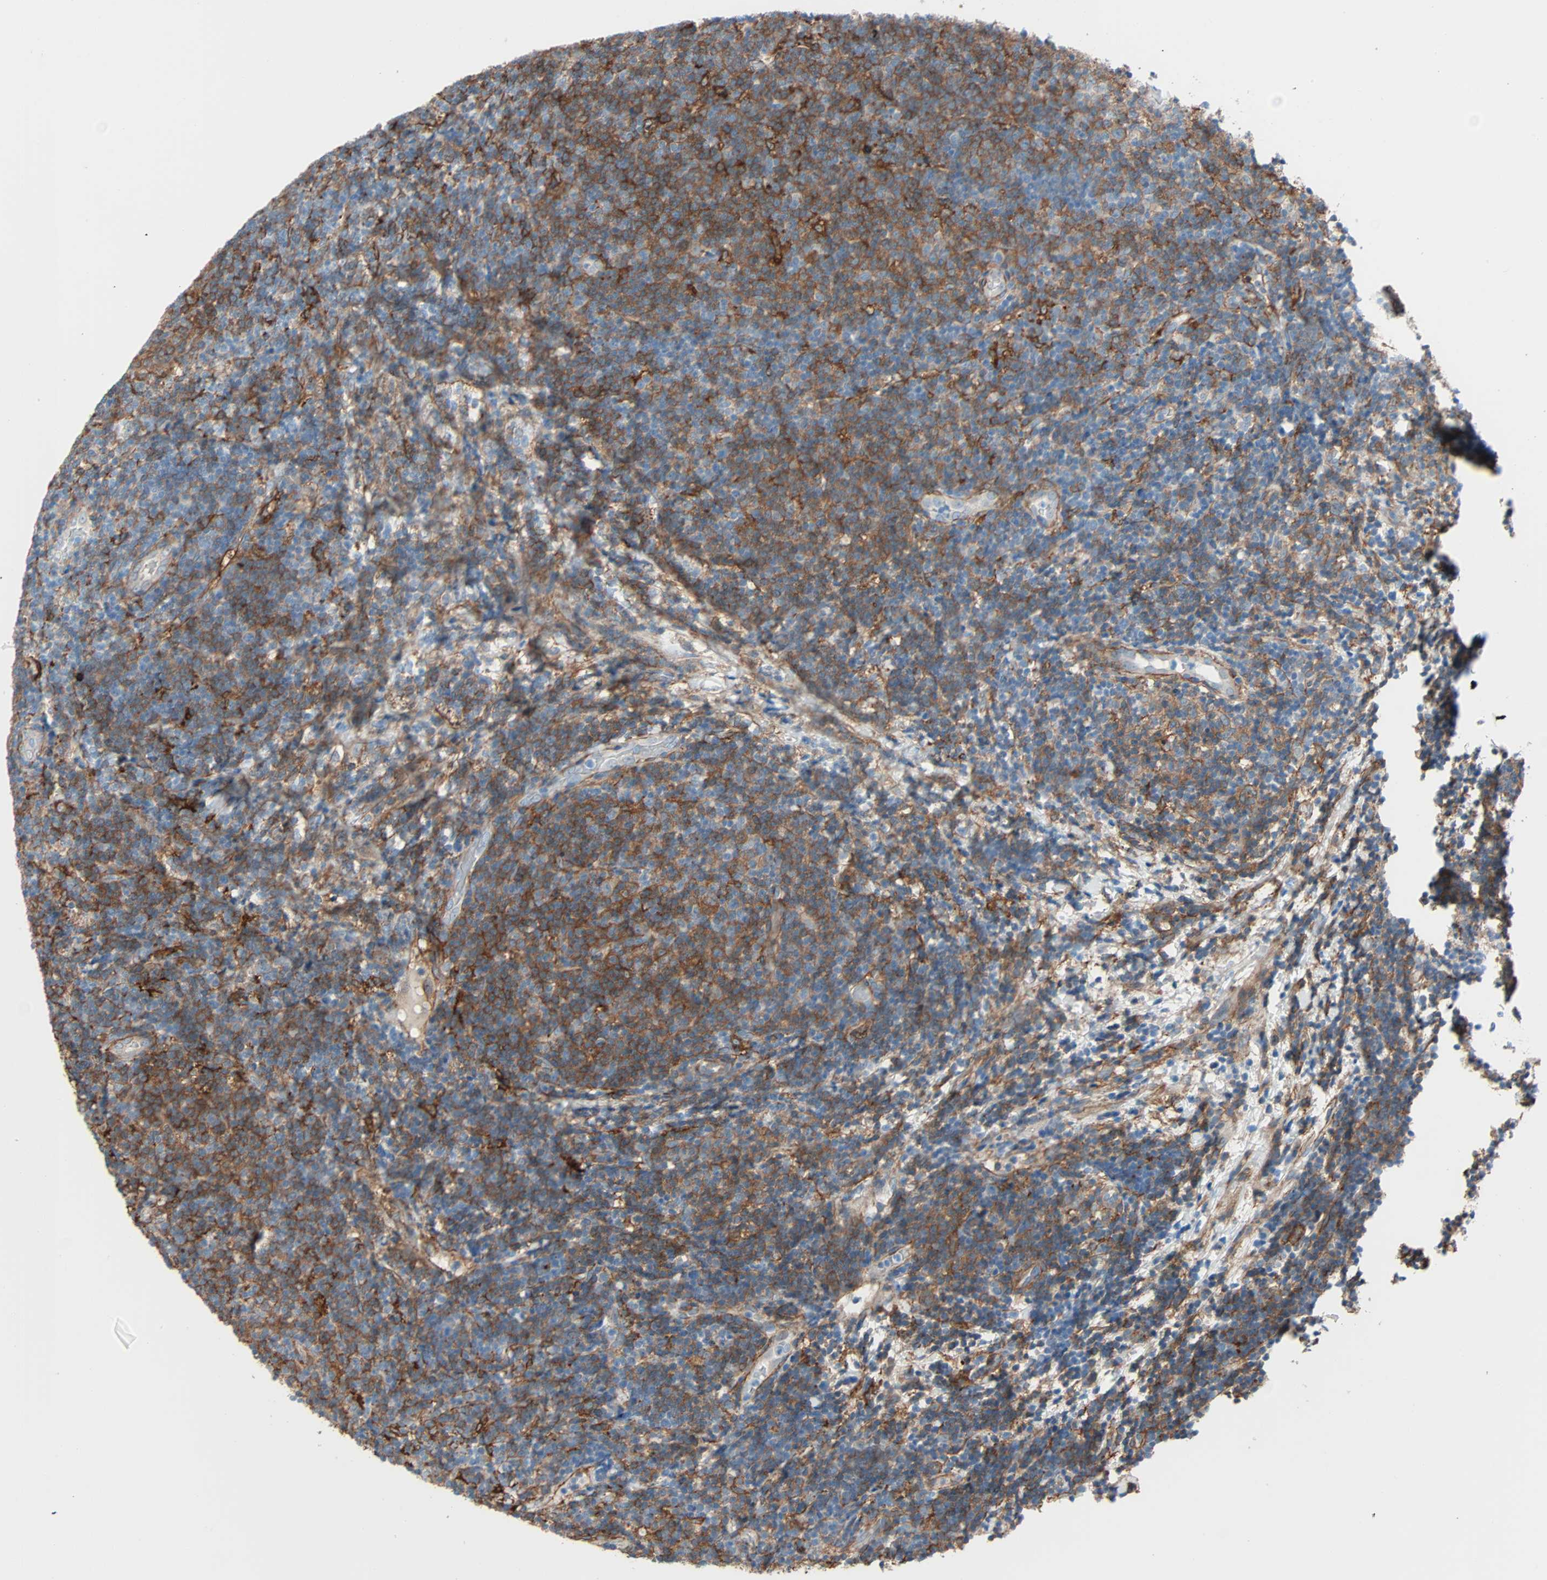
{"staining": {"intensity": "moderate", "quantity": "25%-75%", "location": "cytoplasmic/membranous"}, "tissue": "lymphoma", "cell_type": "Tumor cells", "image_type": "cancer", "snomed": [{"axis": "morphology", "description": "Malignant lymphoma, non-Hodgkin's type, Low grade"}, {"axis": "topography", "description": "Lymph node"}], "caption": "There is medium levels of moderate cytoplasmic/membranous positivity in tumor cells of lymphoma, as demonstrated by immunohistochemical staining (brown color).", "gene": "EPB41L2", "patient": {"sex": "male", "age": 83}}